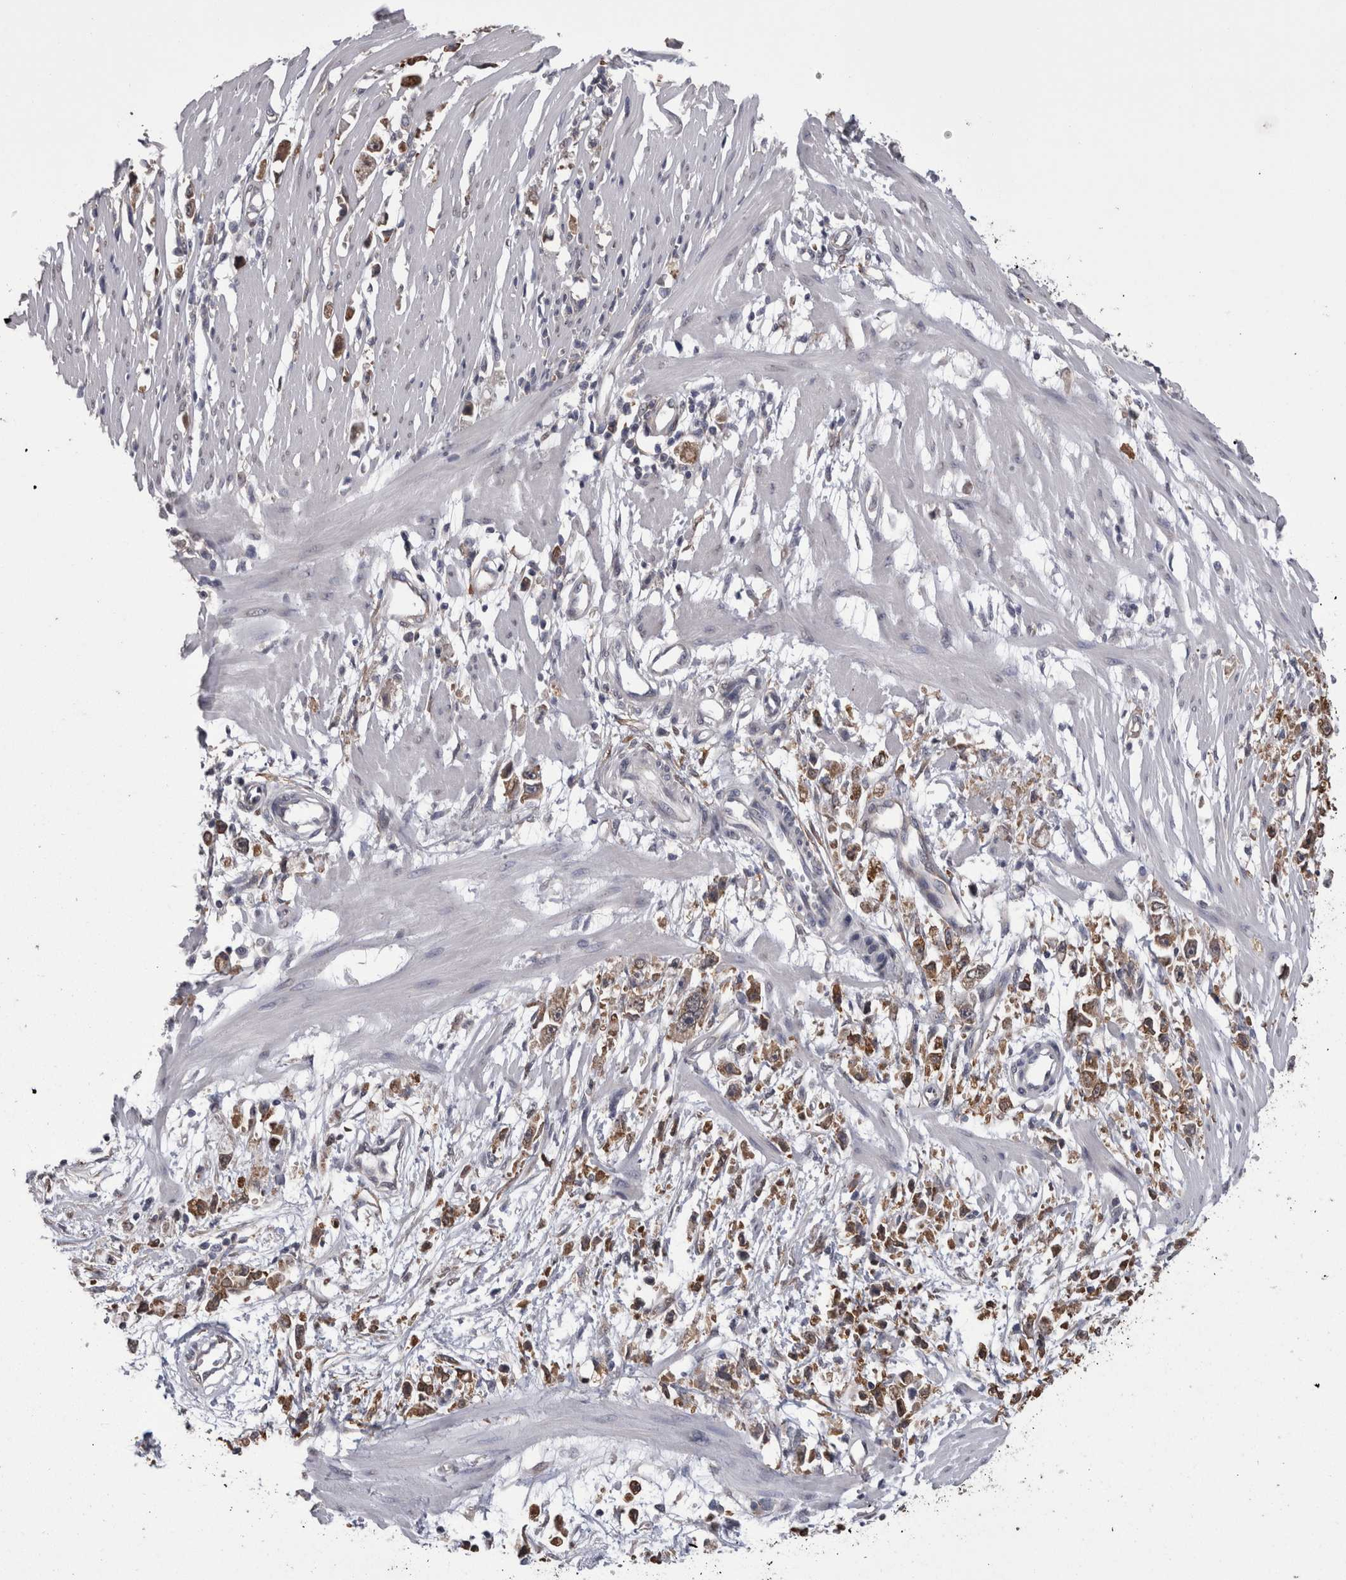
{"staining": {"intensity": "moderate", "quantity": ">75%", "location": "cytoplasmic/membranous"}, "tissue": "stomach cancer", "cell_type": "Tumor cells", "image_type": "cancer", "snomed": [{"axis": "morphology", "description": "Adenocarcinoma, NOS"}, {"axis": "topography", "description": "Stomach"}], "caption": "Human stomach cancer stained for a protein (brown) reveals moderate cytoplasmic/membranous positive positivity in approximately >75% of tumor cells.", "gene": "DDX6", "patient": {"sex": "female", "age": 59}}